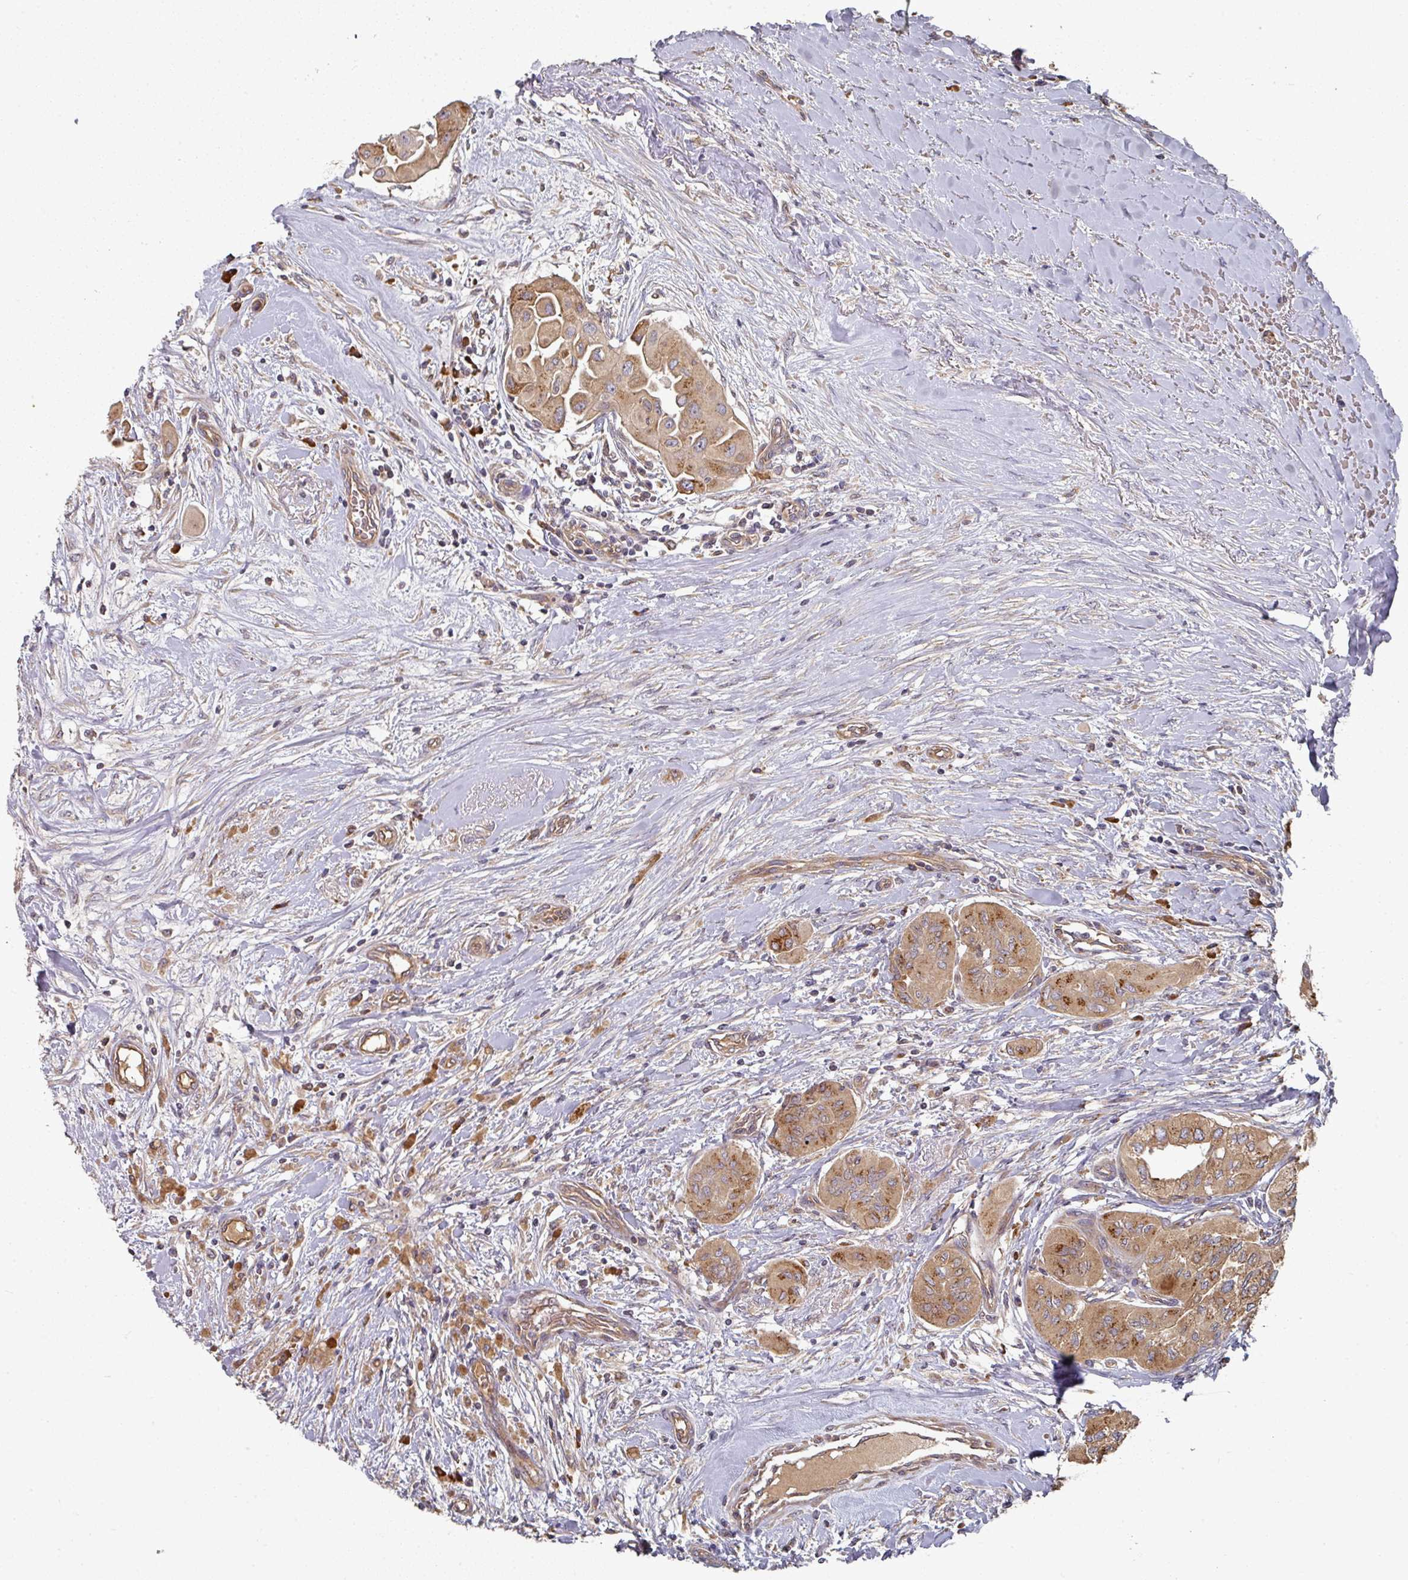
{"staining": {"intensity": "moderate", "quantity": ">75%", "location": "cytoplasmic/membranous"}, "tissue": "thyroid cancer", "cell_type": "Tumor cells", "image_type": "cancer", "snomed": [{"axis": "morphology", "description": "Papillary adenocarcinoma, NOS"}, {"axis": "topography", "description": "Thyroid gland"}], "caption": "Immunohistochemical staining of human papillary adenocarcinoma (thyroid) displays moderate cytoplasmic/membranous protein expression in about >75% of tumor cells. (DAB IHC, brown staining for protein, blue staining for nuclei).", "gene": "EDEM2", "patient": {"sex": "female", "age": 59}}